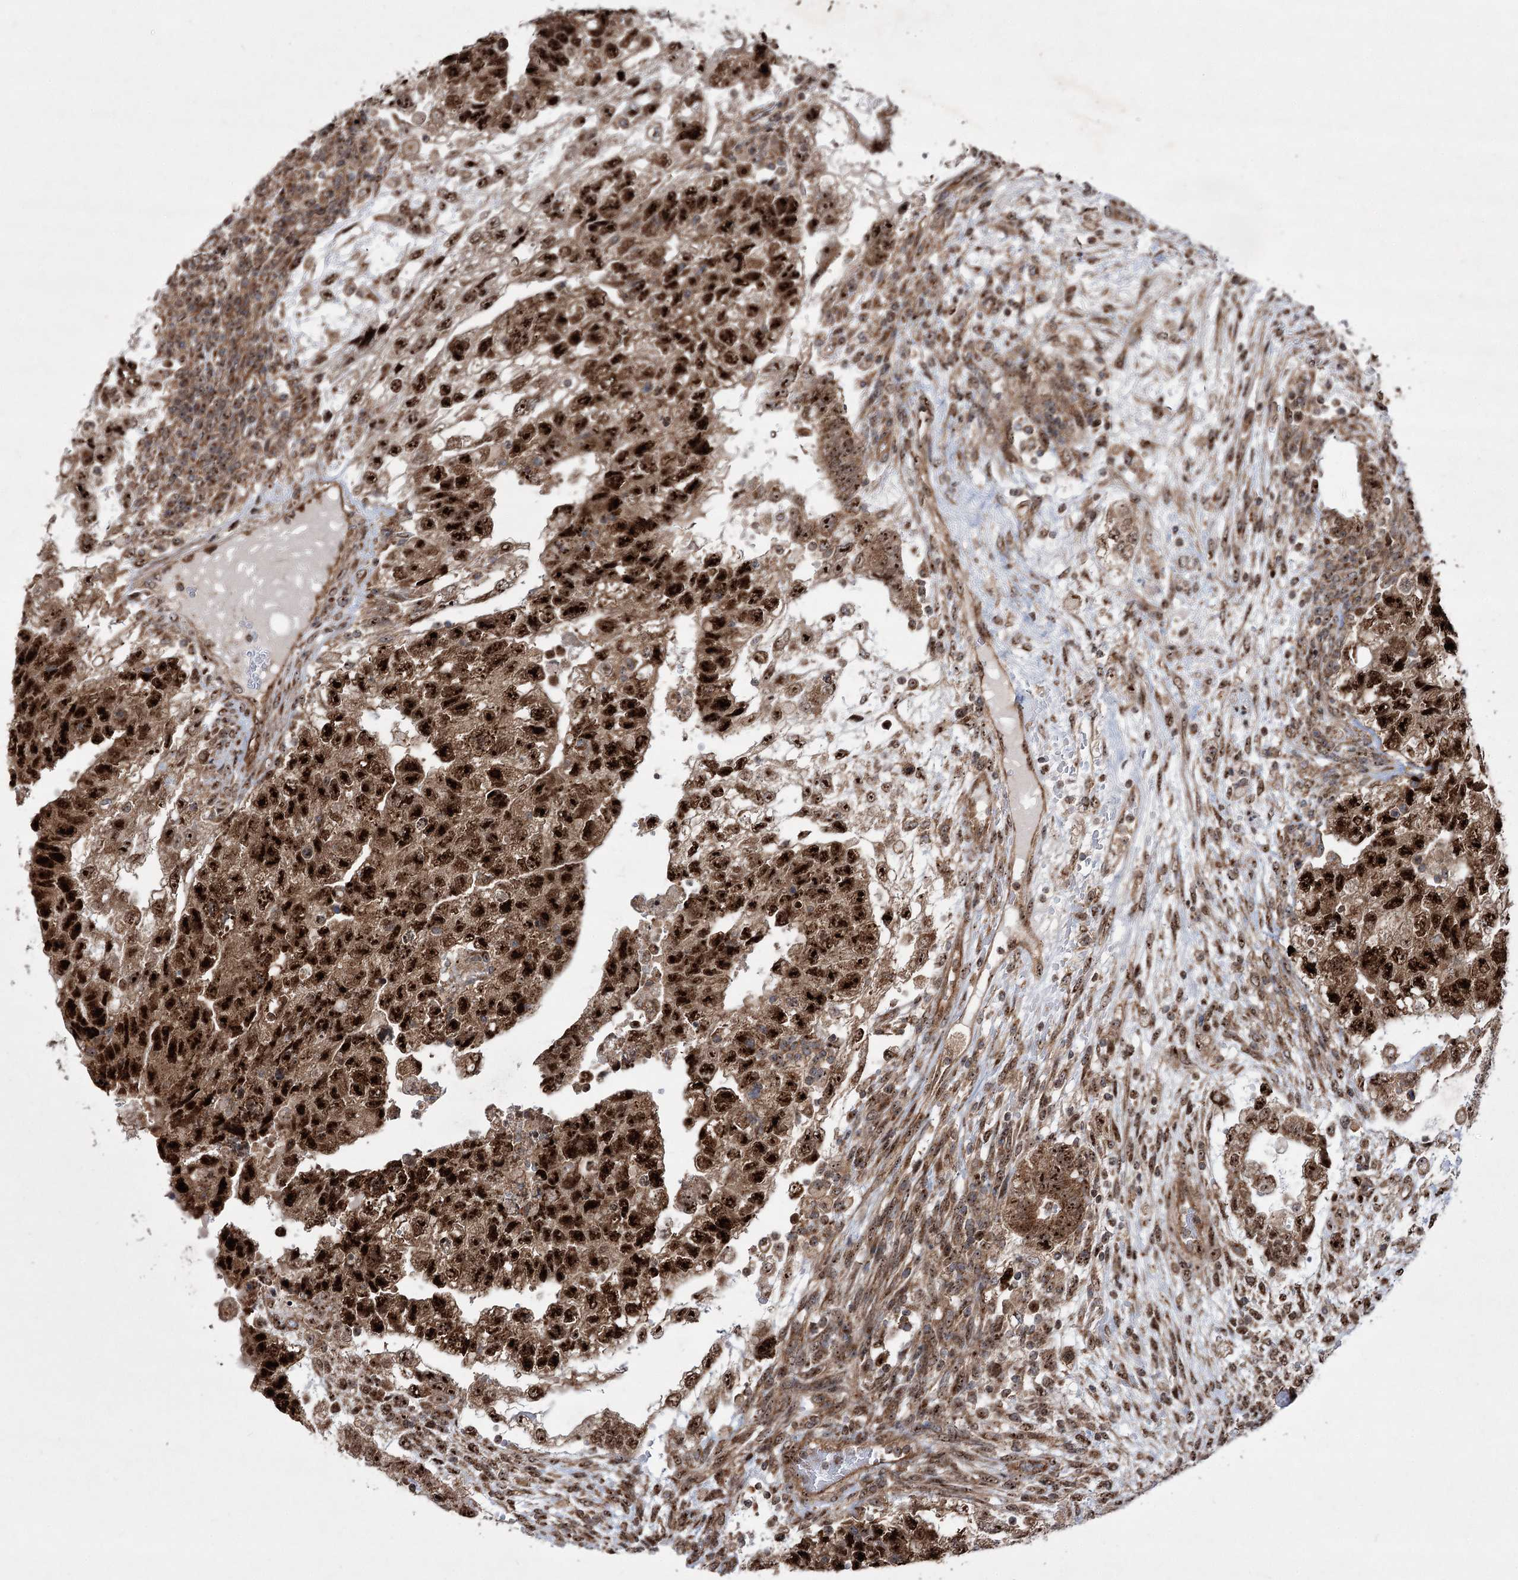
{"staining": {"intensity": "strong", "quantity": ">75%", "location": "nuclear"}, "tissue": "testis cancer", "cell_type": "Tumor cells", "image_type": "cancer", "snomed": [{"axis": "morphology", "description": "Carcinoma, Embryonal, NOS"}, {"axis": "topography", "description": "Testis"}], "caption": "Brown immunohistochemical staining in testis cancer demonstrates strong nuclear staining in approximately >75% of tumor cells.", "gene": "SERINC5", "patient": {"sex": "male", "age": 36}}